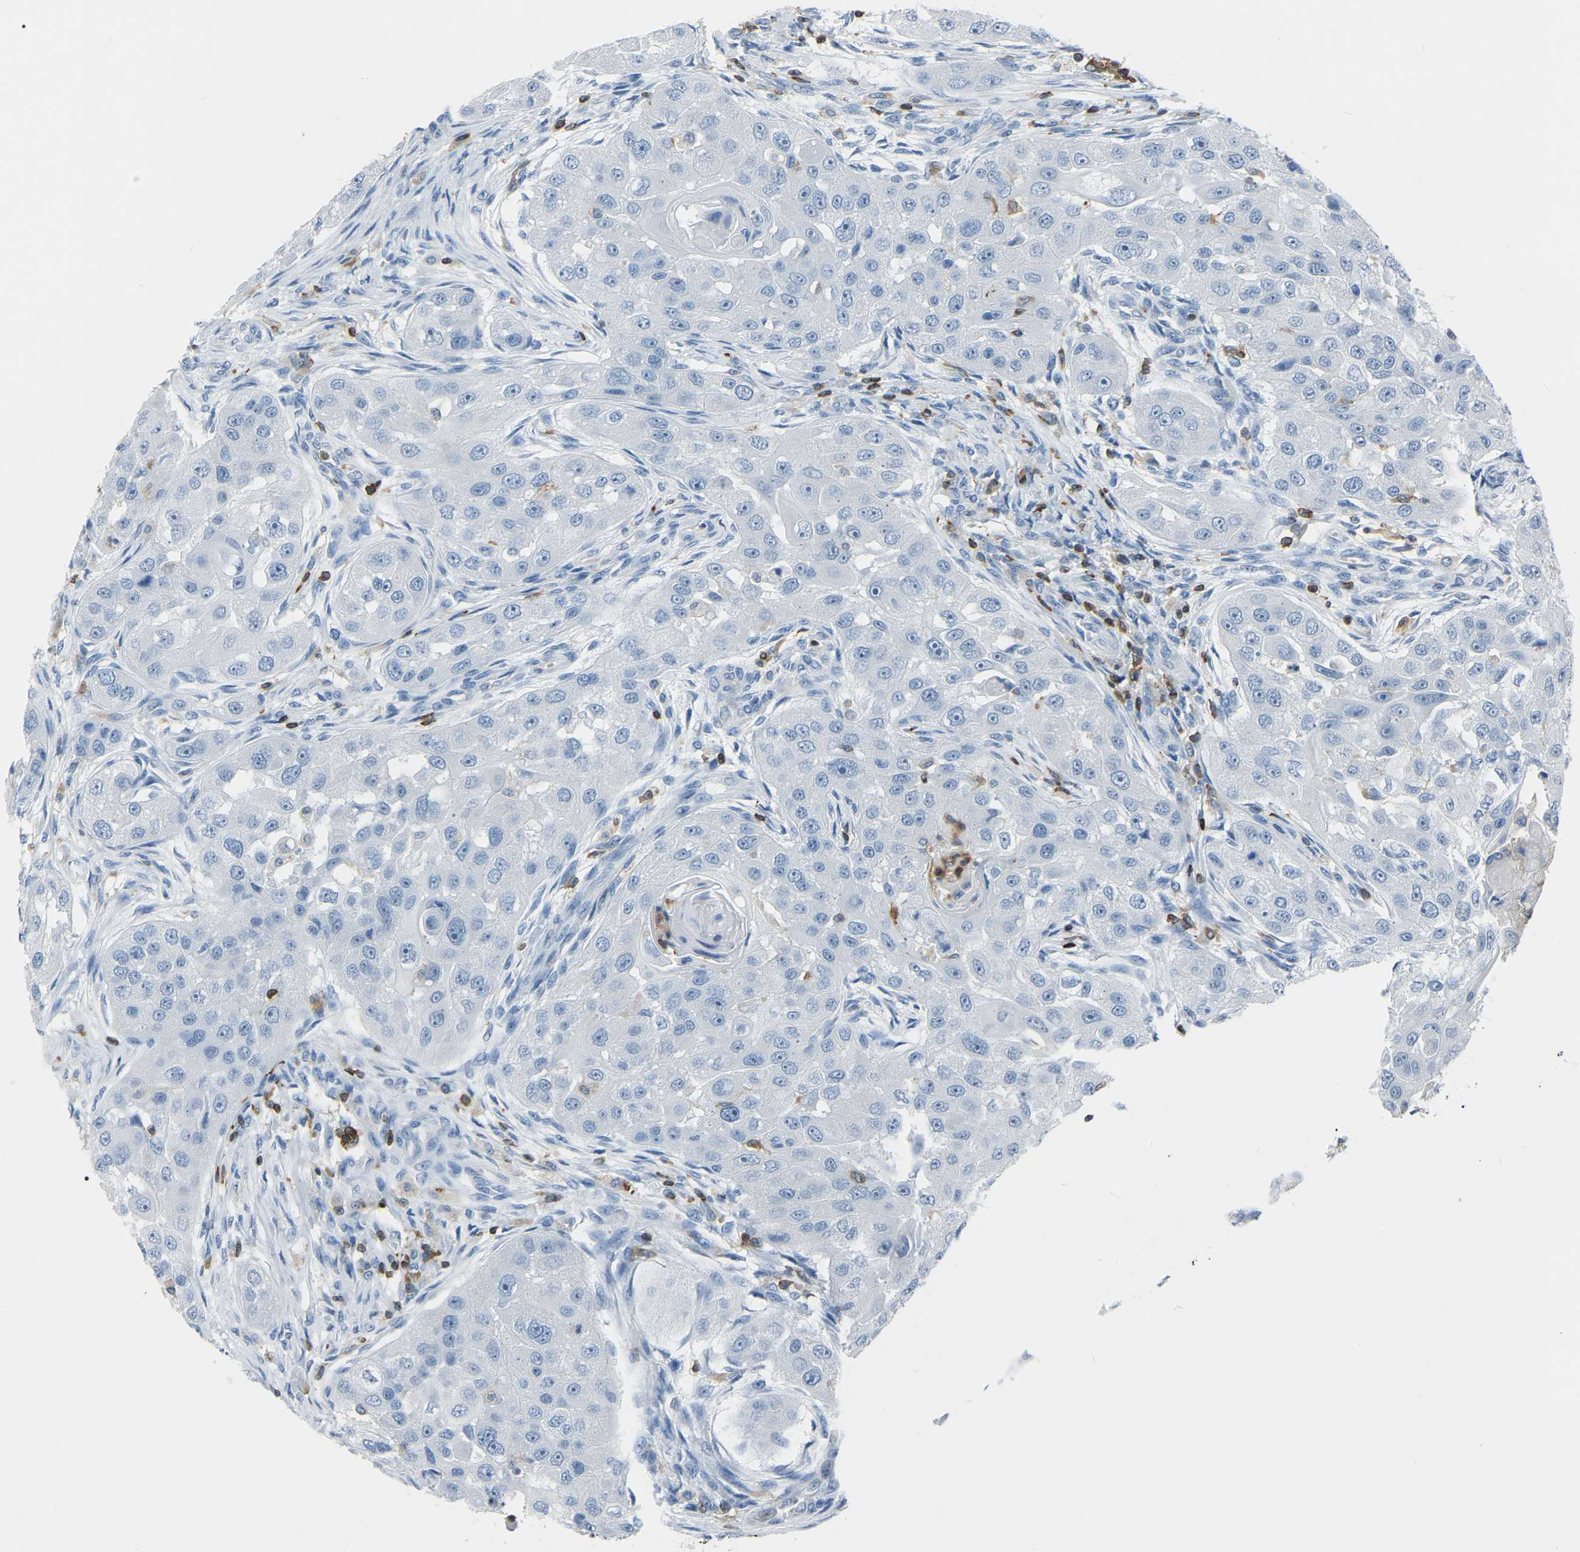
{"staining": {"intensity": "negative", "quantity": "none", "location": "none"}, "tissue": "head and neck cancer", "cell_type": "Tumor cells", "image_type": "cancer", "snomed": [{"axis": "morphology", "description": "Normal tissue, NOS"}, {"axis": "morphology", "description": "Squamous cell carcinoma, NOS"}, {"axis": "topography", "description": "Skeletal muscle"}, {"axis": "topography", "description": "Head-Neck"}], "caption": "A high-resolution micrograph shows immunohistochemistry staining of squamous cell carcinoma (head and neck), which reveals no significant staining in tumor cells. Brightfield microscopy of IHC stained with DAB (3,3'-diaminobenzidine) (brown) and hematoxylin (blue), captured at high magnification.", "gene": "ARHGAP45", "patient": {"sex": "male", "age": 51}}